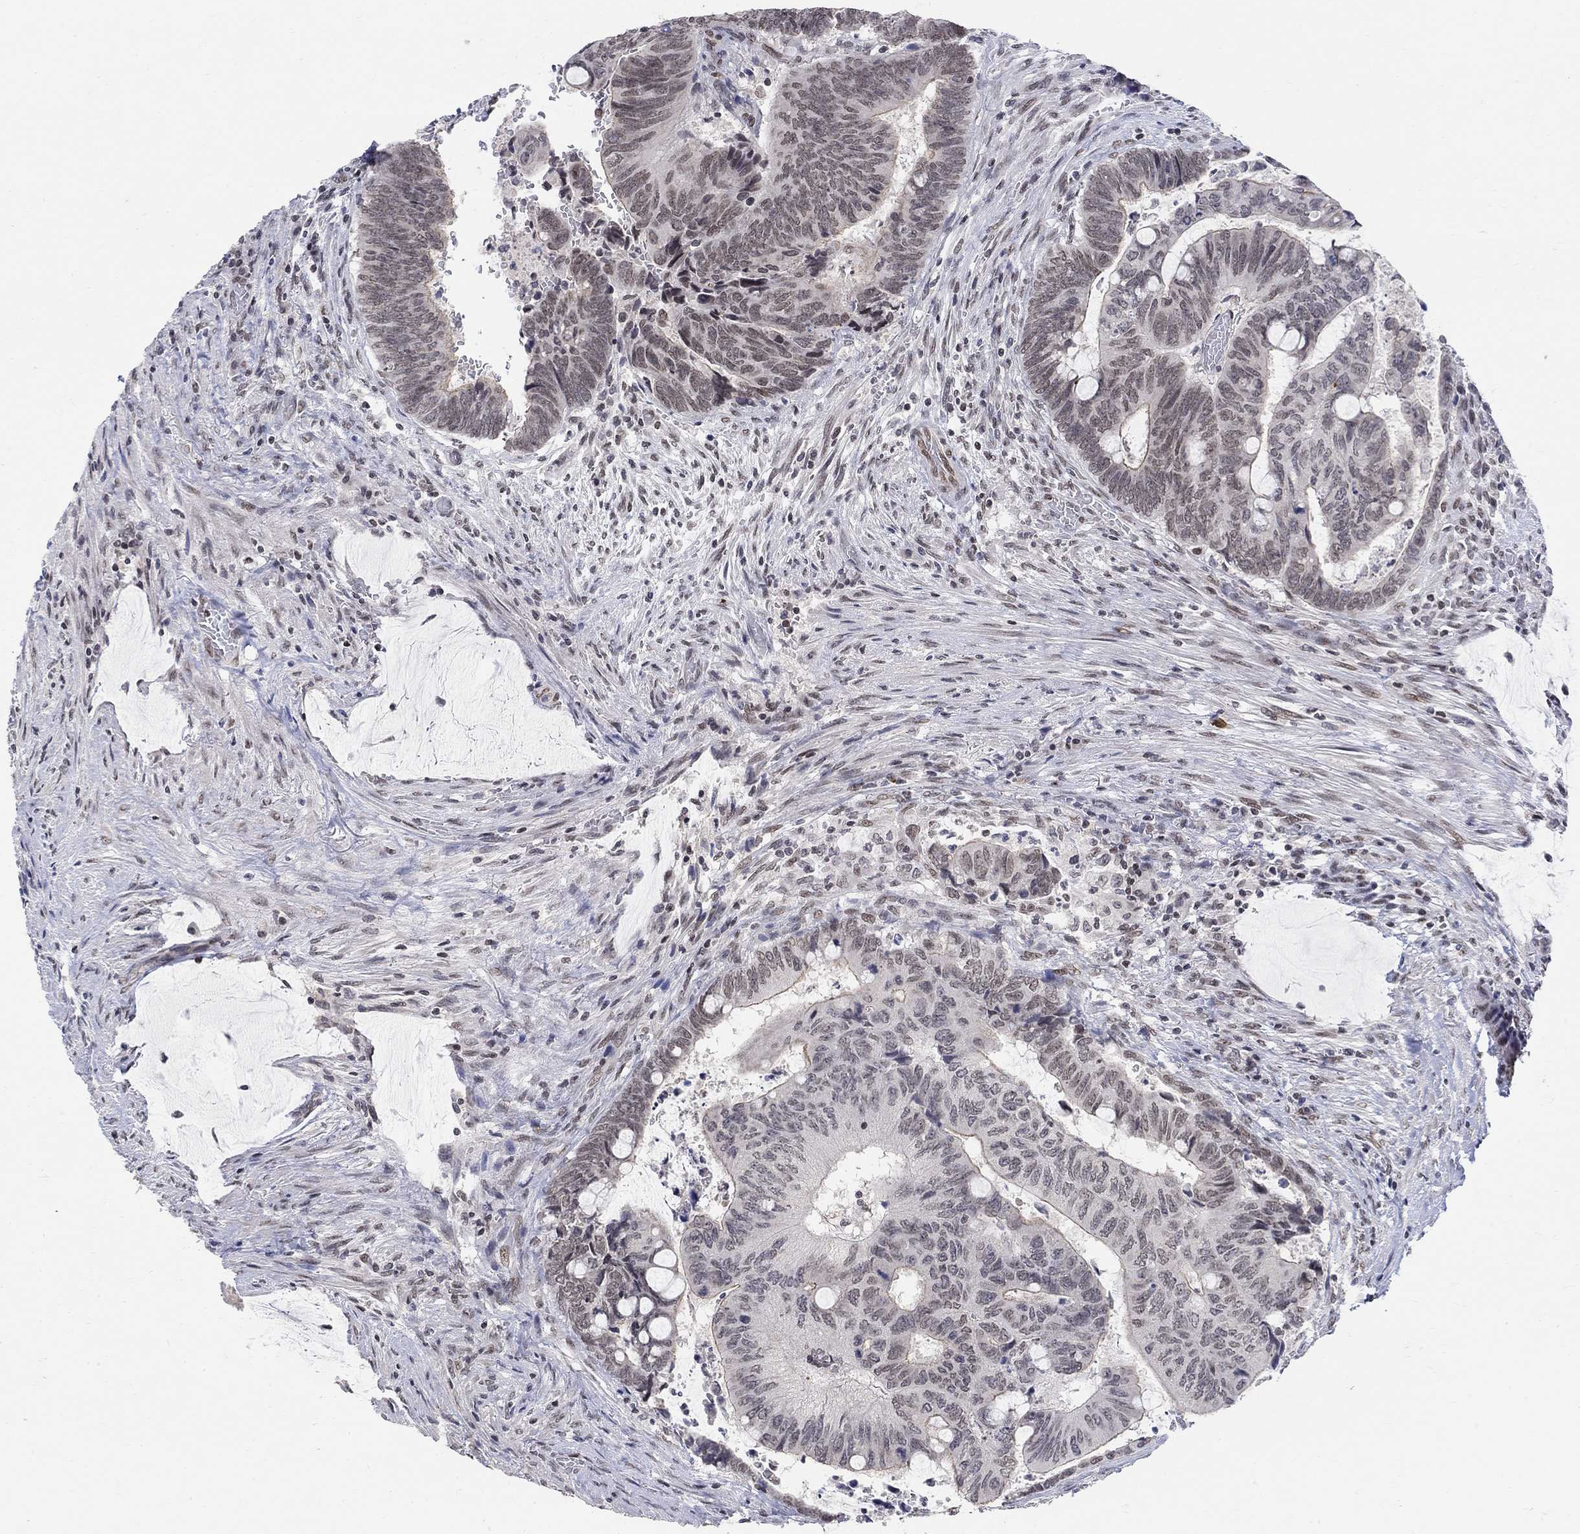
{"staining": {"intensity": "moderate", "quantity": "<25%", "location": "cytoplasmic/membranous,nuclear"}, "tissue": "colorectal cancer", "cell_type": "Tumor cells", "image_type": "cancer", "snomed": [{"axis": "morphology", "description": "Normal tissue, NOS"}, {"axis": "morphology", "description": "Adenocarcinoma, NOS"}, {"axis": "topography", "description": "Rectum"}], "caption": "High-power microscopy captured an immunohistochemistry (IHC) micrograph of colorectal adenocarcinoma, revealing moderate cytoplasmic/membranous and nuclear positivity in about <25% of tumor cells.", "gene": "KLF12", "patient": {"sex": "male", "age": 92}}